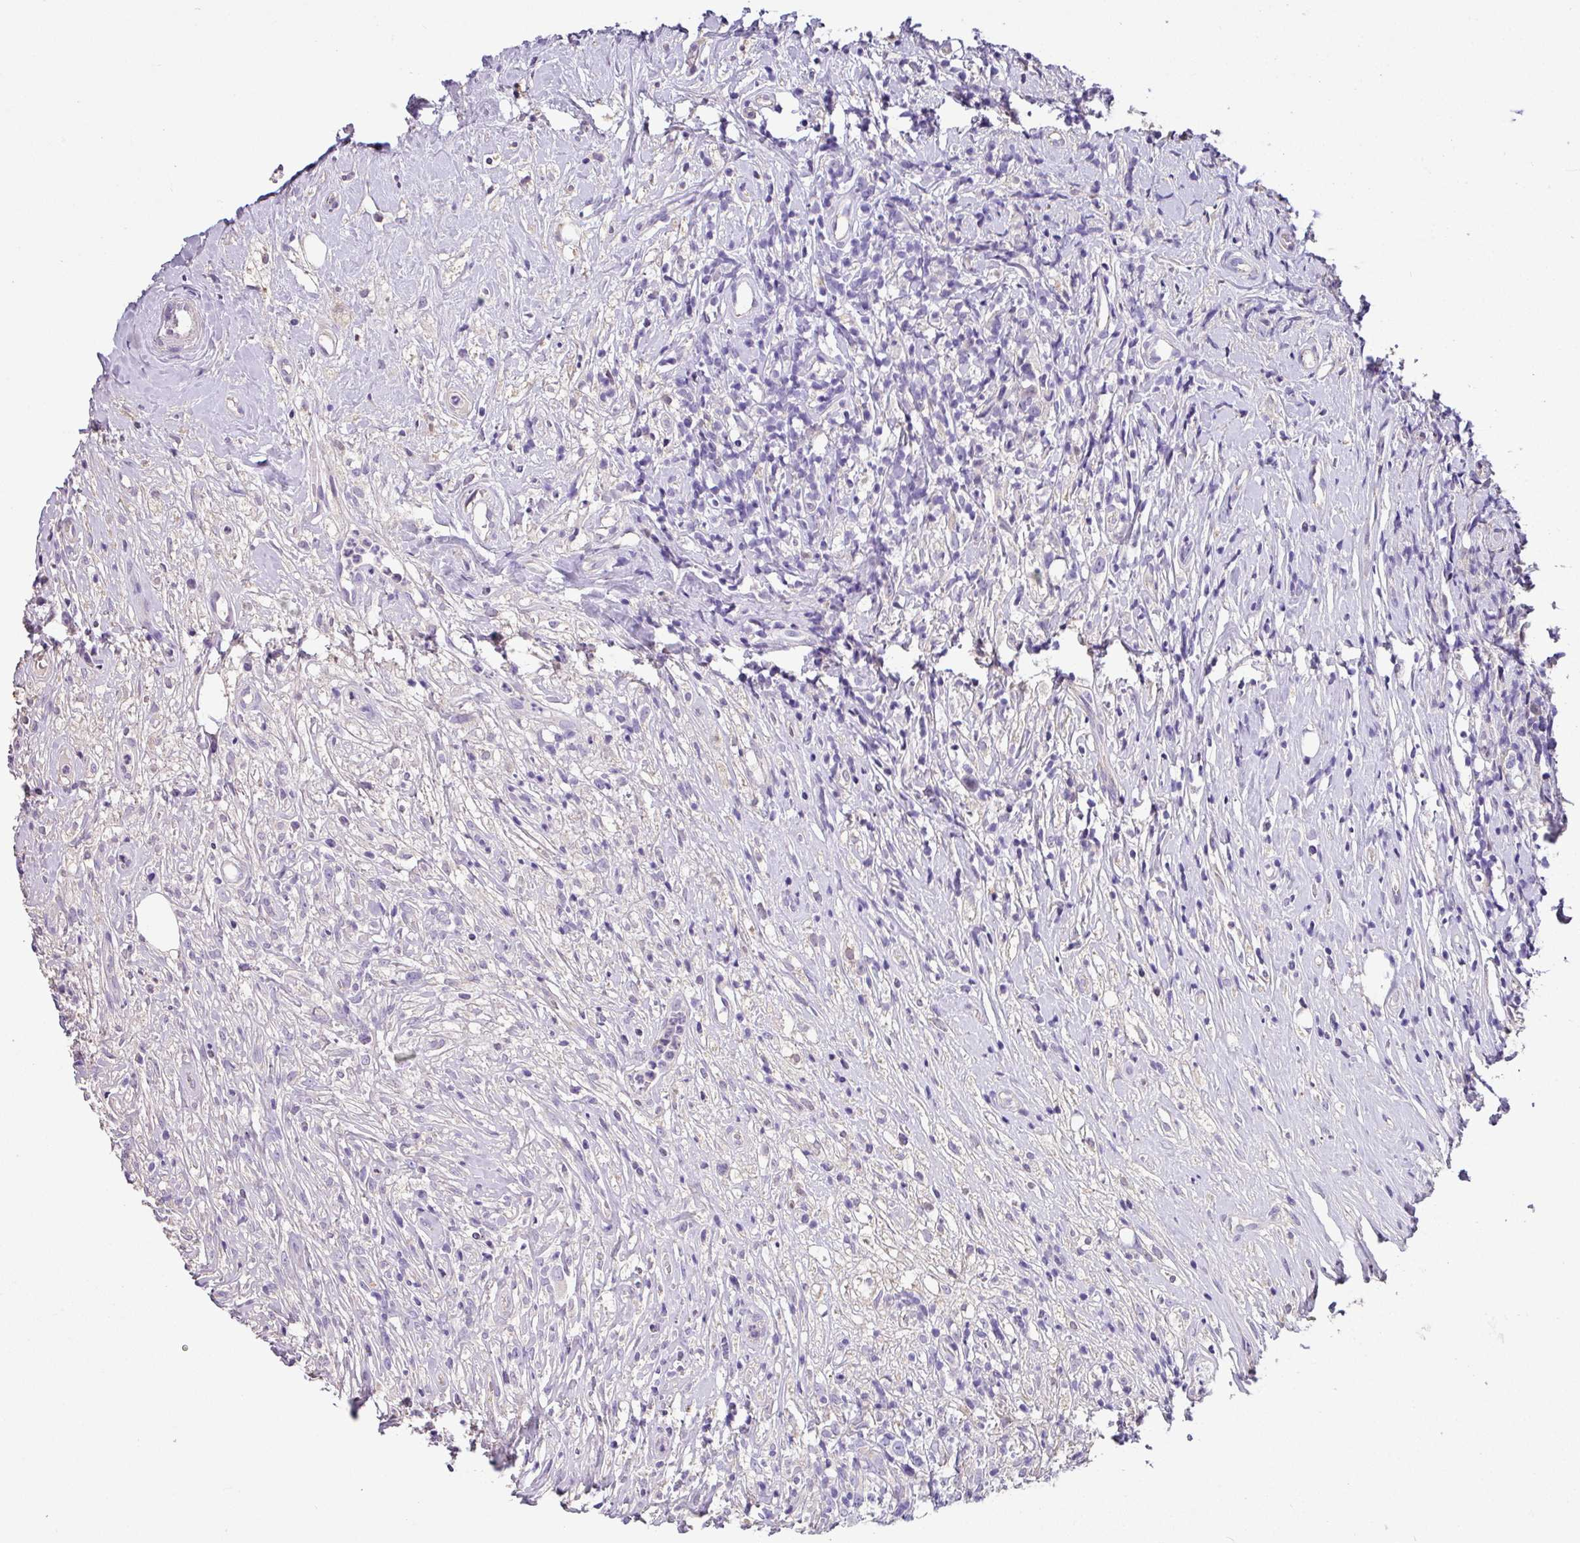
{"staining": {"intensity": "negative", "quantity": "none", "location": "none"}, "tissue": "lymphoma", "cell_type": "Tumor cells", "image_type": "cancer", "snomed": [{"axis": "morphology", "description": "Hodgkin's disease, NOS"}, {"axis": "topography", "description": "No Tissue"}], "caption": "Hodgkin's disease stained for a protein using IHC shows no staining tumor cells.", "gene": "ZG16", "patient": {"sex": "female", "age": 21}}